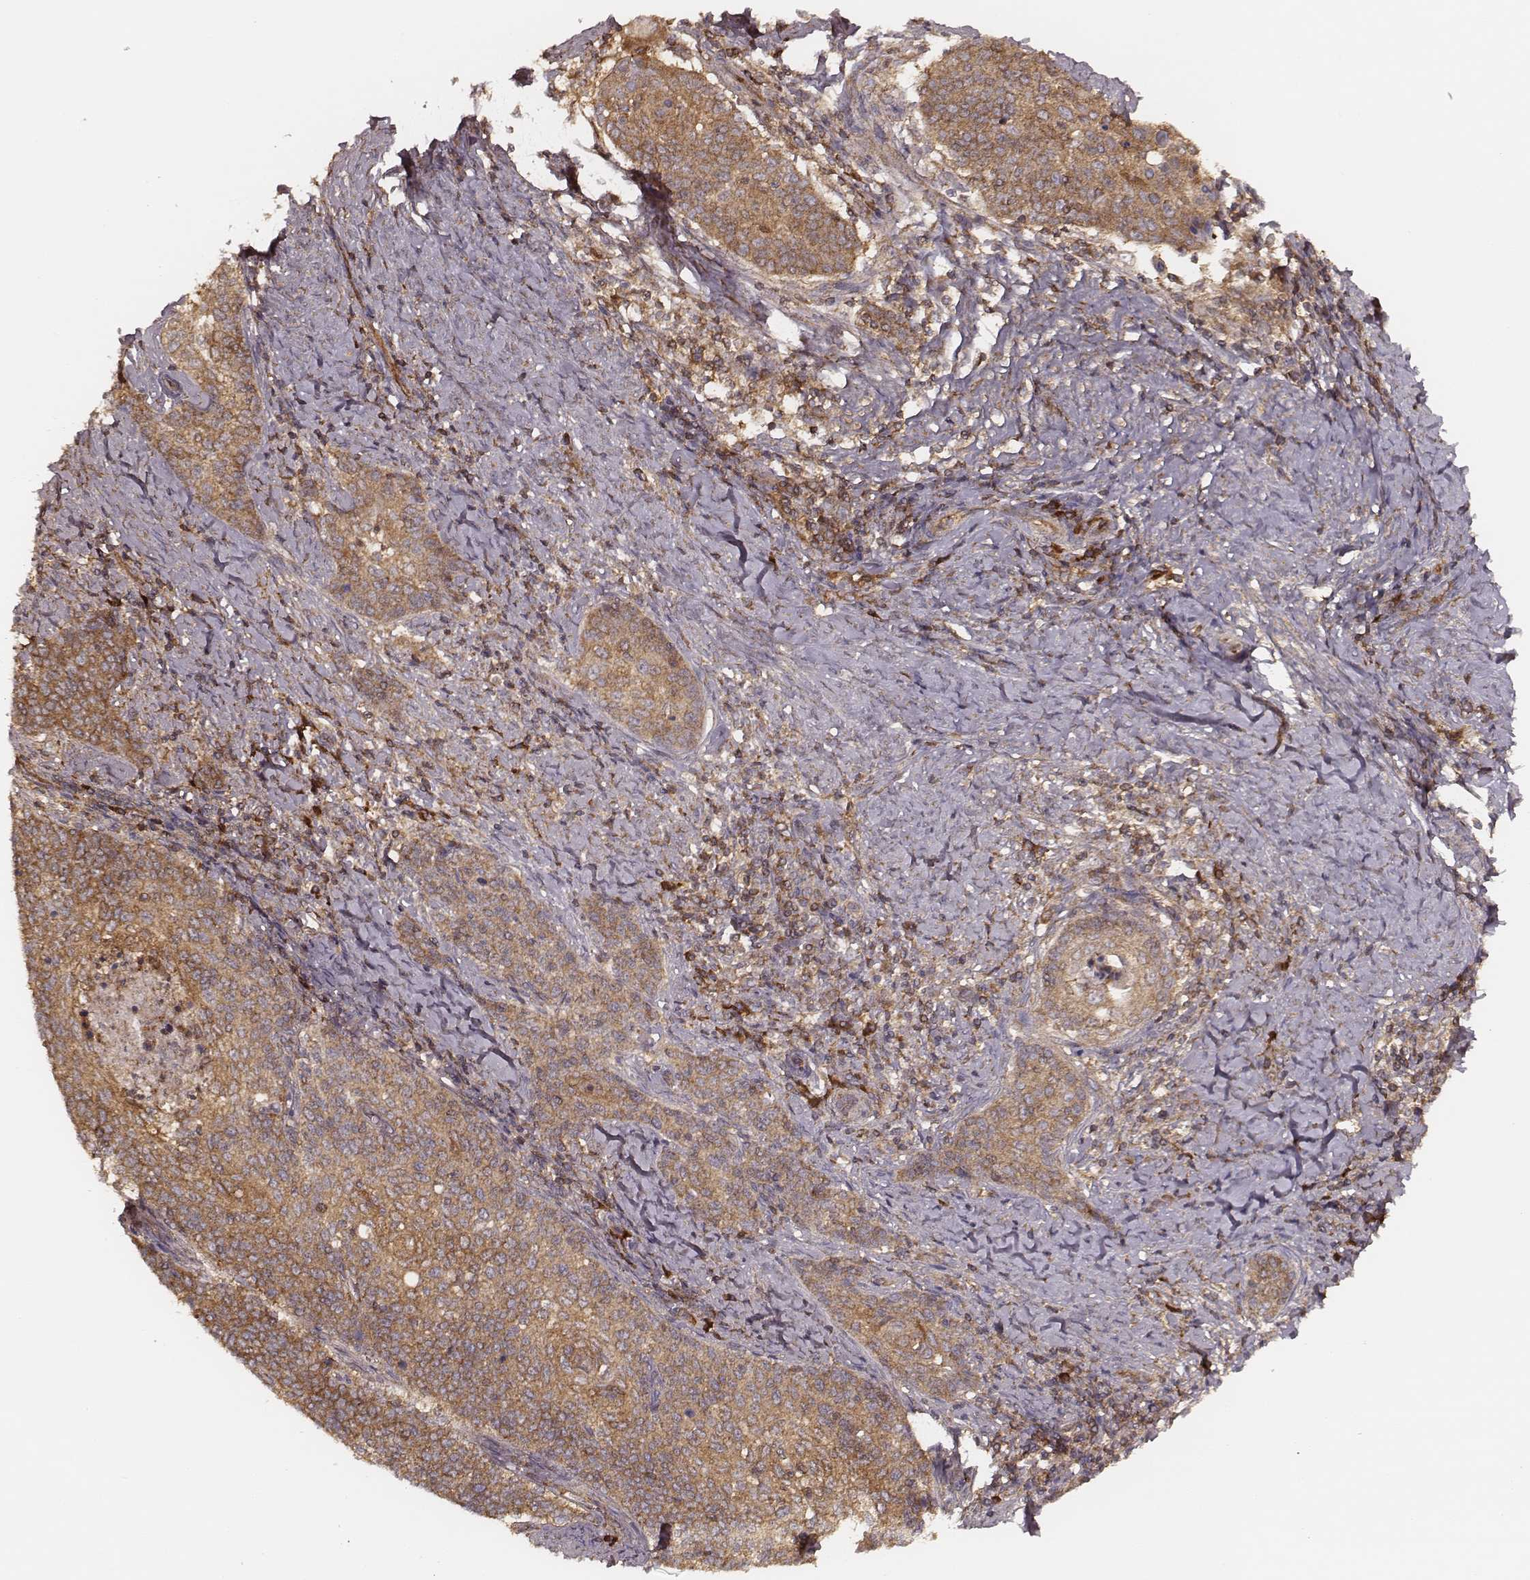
{"staining": {"intensity": "moderate", "quantity": ">75%", "location": "cytoplasmic/membranous"}, "tissue": "cervical cancer", "cell_type": "Tumor cells", "image_type": "cancer", "snomed": [{"axis": "morphology", "description": "Squamous cell carcinoma, NOS"}, {"axis": "topography", "description": "Cervix"}], "caption": "This image shows IHC staining of human cervical cancer, with medium moderate cytoplasmic/membranous expression in approximately >75% of tumor cells.", "gene": "CARS1", "patient": {"sex": "female", "age": 39}}